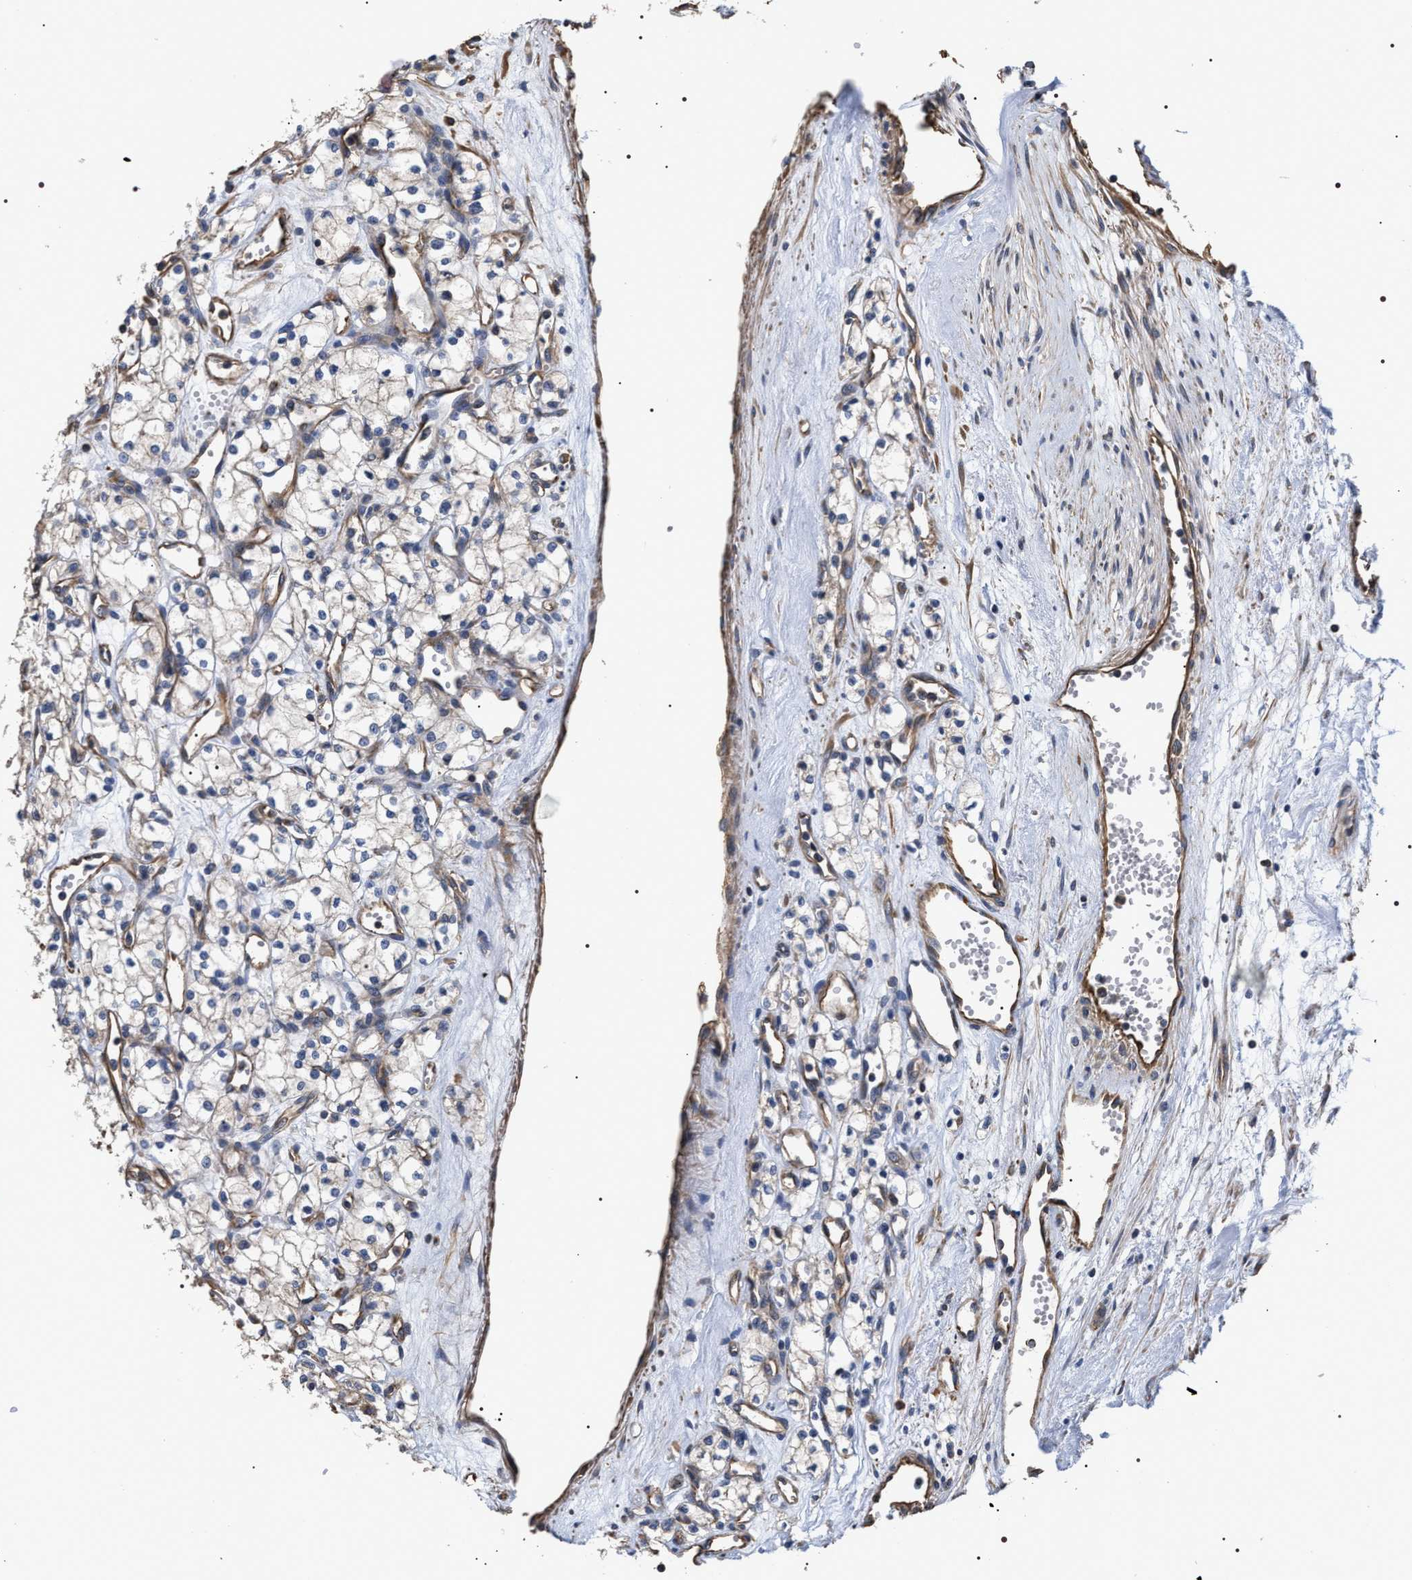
{"staining": {"intensity": "weak", "quantity": "25%-75%", "location": "cytoplasmic/membranous"}, "tissue": "renal cancer", "cell_type": "Tumor cells", "image_type": "cancer", "snomed": [{"axis": "morphology", "description": "Adenocarcinoma, NOS"}, {"axis": "topography", "description": "Kidney"}], "caption": "Protein analysis of adenocarcinoma (renal) tissue reveals weak cytoplasmic/membranous expression in approximately 25%-75% of tumor cells. (Stains: DAB in brown, nuclei in blue, Microscopy: brightfield microscopy at high magnification).", "gene": "TSPAN33", "patient": {"sex": "male", "age": 59}}